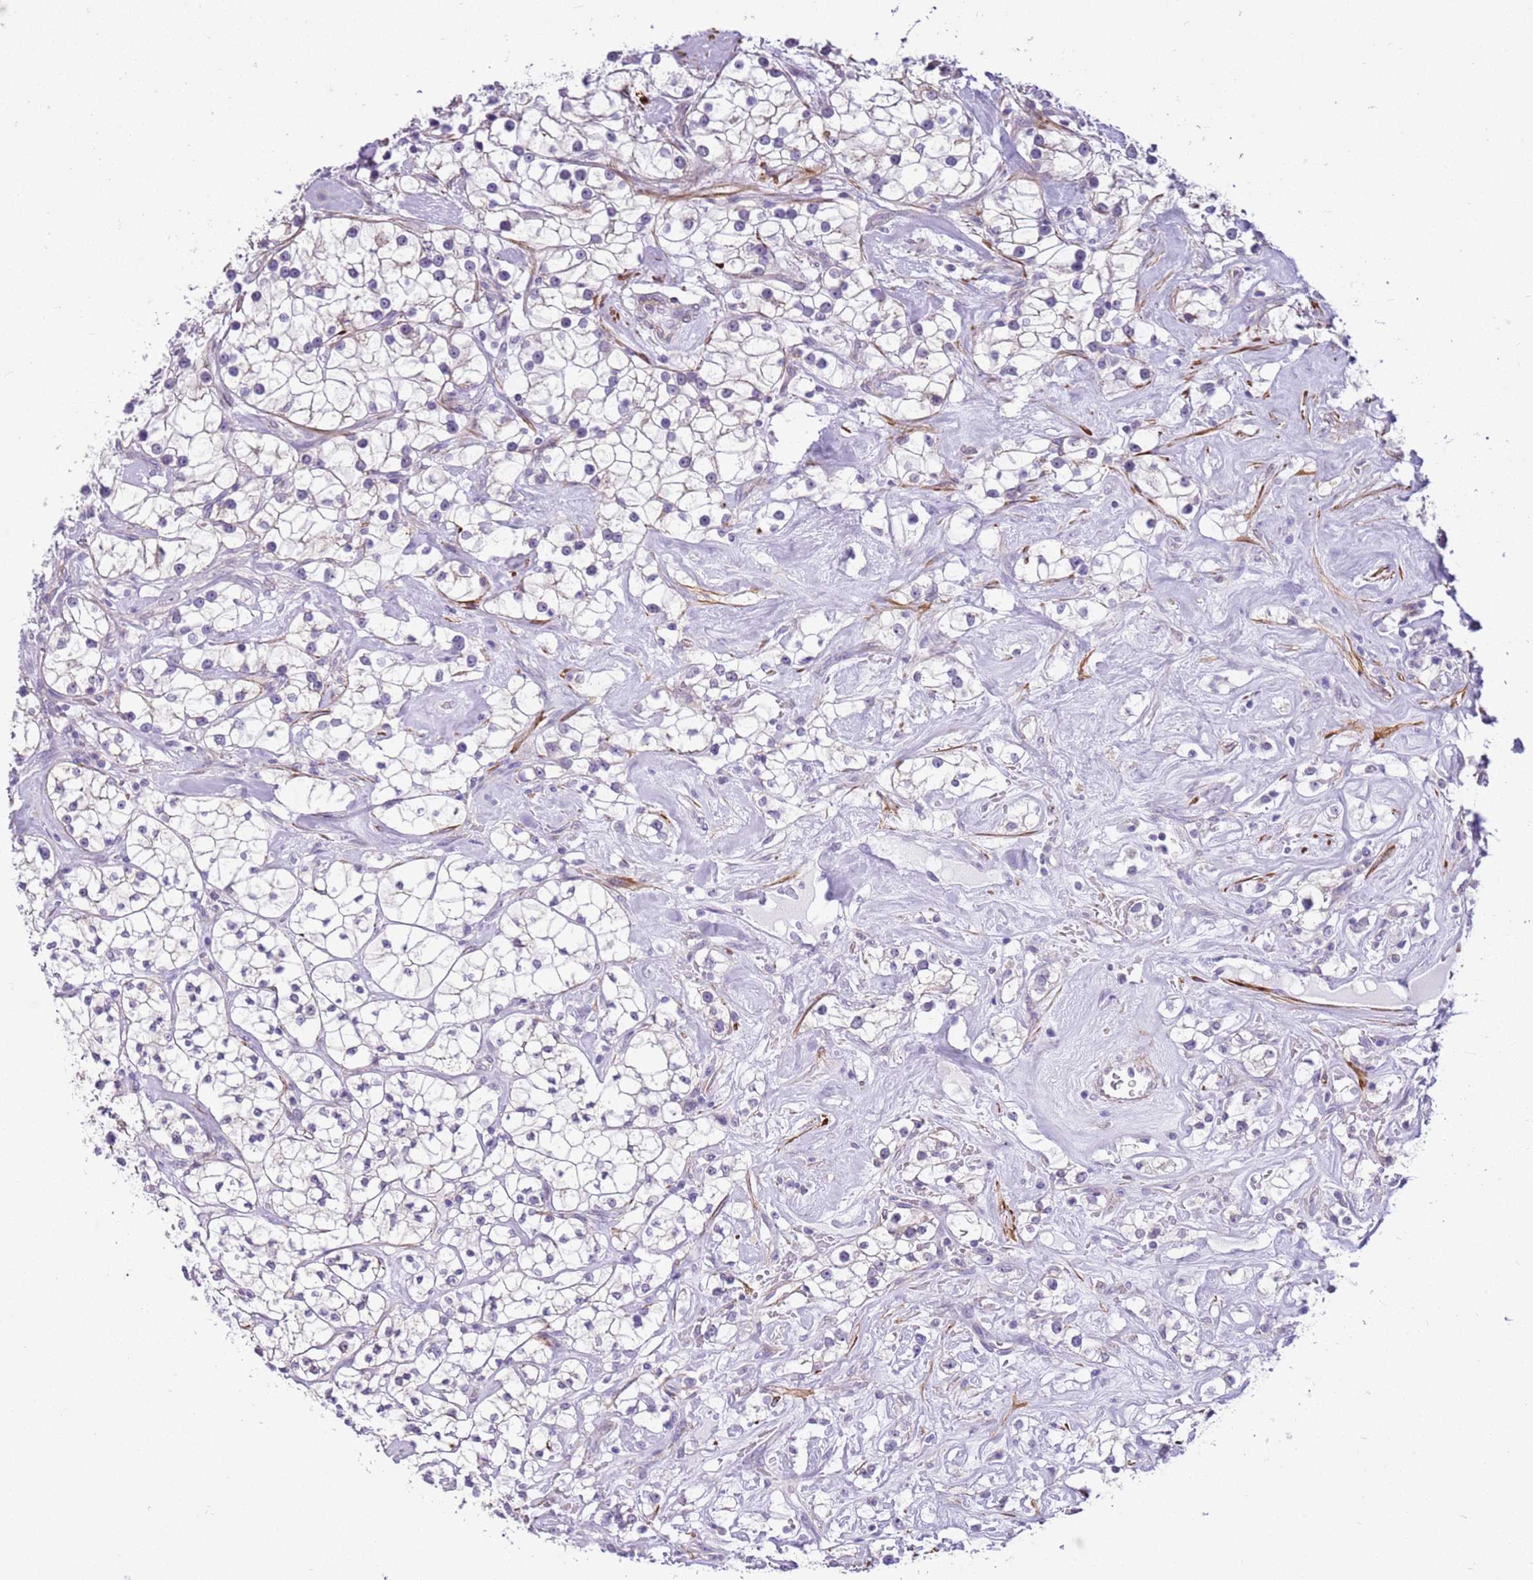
{"staining": {"intensity": "negative", "quantity": "none", "location": "none"}, "tissue": "renal cancer", "cell_type": "Tumor cells", "image_type": "cancer", "snomed": [{"axis": "morphology", "description": "Adenocarcinoma, NOS"}, {"axis": "topography", "description": "Kidney"}], "caption": "Renal adenocarcinoma stained for a protein using IHC shows no expression tumor cells.", "gene": "SMIM4", "patient": {"sex": "male", "age": 77}}